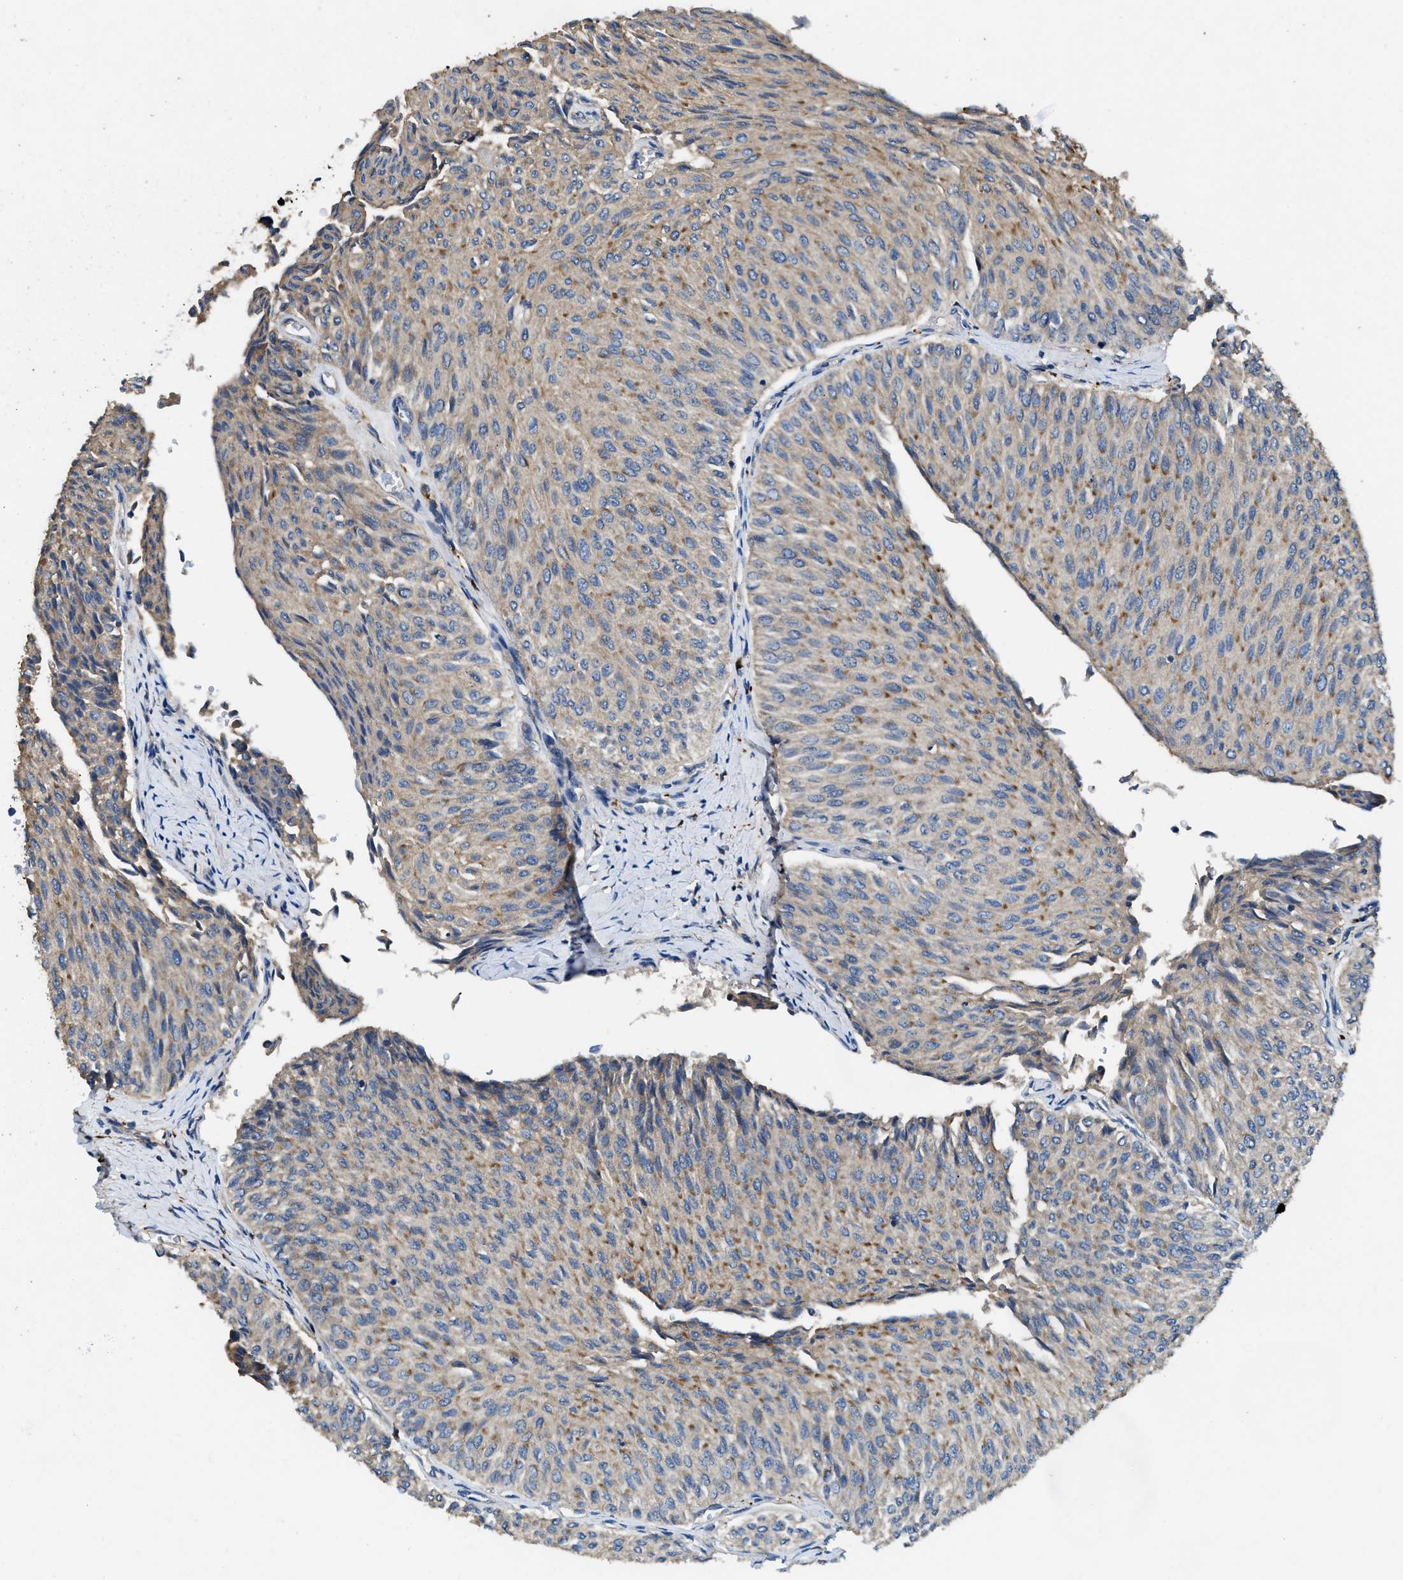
{"staining": {"intensity": "moderate", "quantity": "25%-75%", "location": "cytoplasmic/membranous"}, "tissue": "urothelial cancer", "cell_type": "Tumor cells", "image_type": "cancer", "snomed": [{"axis": "morphology", "description": "Urothelial carcinoma, Low grade"}, {"axis": "topography", "description": "Urinary bladder"}], "caption": "Moderate cytoplasmic/membranous positivity for a protein is identified in about 25%-75% of tumor cells of urothelial cancer using IHC.", "gene": "CDK15", "patient": {"sex": "male", "age": 78}}